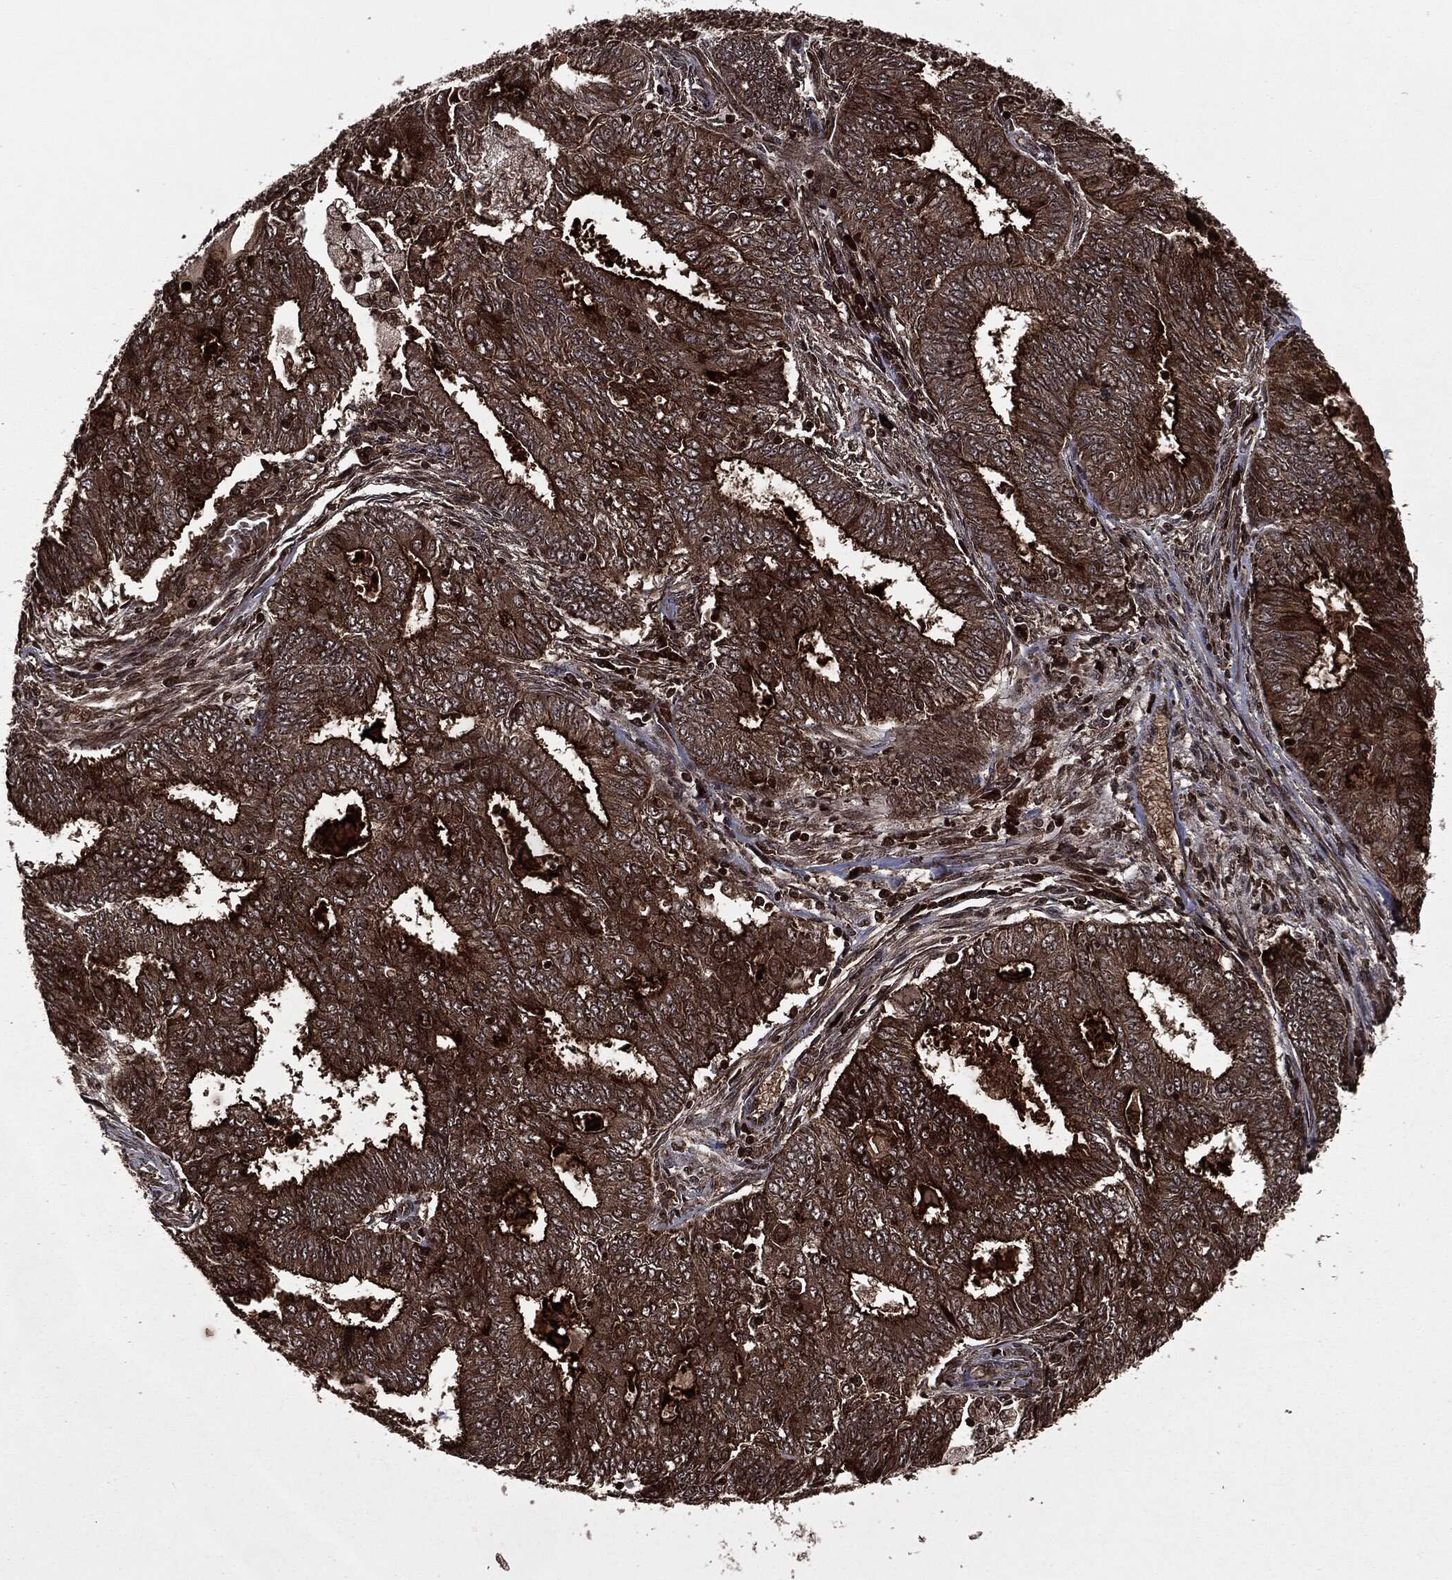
{"staining": {"intensity": "strong", "quantity": ">75%", "location": "cytoplasmic/membranous"}, "tissue": "endometrial cancer", "cell_type": "Tumor cells", "image_type": "cancer", "snomed": [{"axis": "morphology", "description": "Adenocarcinoma, NOS"}, {"axis": "topography", "description": "Endometrium"}], "caption": "High-magnification brightfield microscopy of endometrial cancer stained with DAB (3,3'-diaminobenzidine) (brown) and counterstained with hematoxylin (blue). tumor cells exhibit strong cytoplasmic/membranous expression is seen in about>75% of cells.", "gene": "CARD6", "patient": {"sex": "female", "age": 62}}